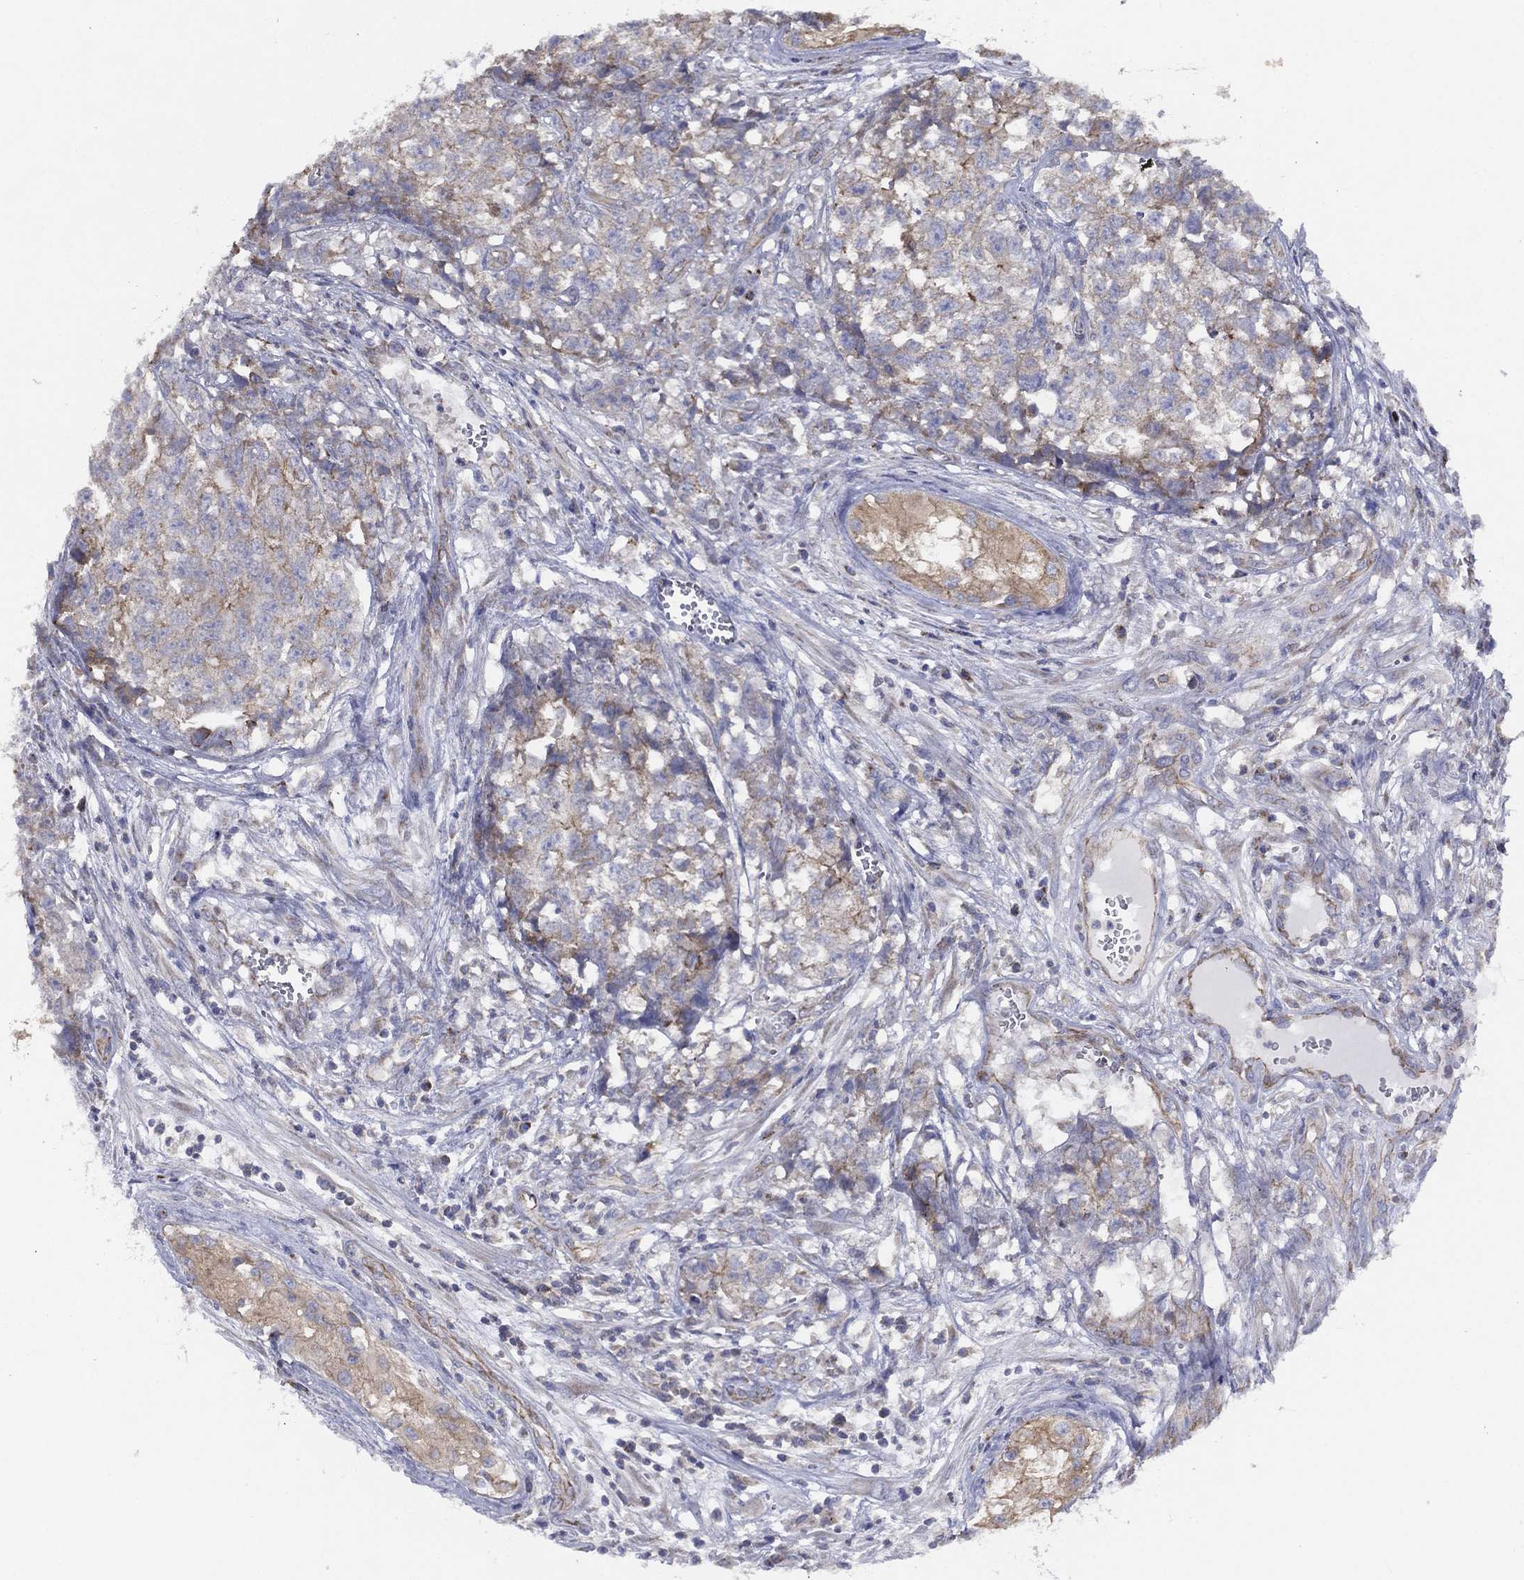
{"staining": {"intensity": "negative", "quantity": "none", "location": "none"}, "tissue": "testis cancer", "cell_type": "Tumor cells", "image_type": "cancer", "snomed": [{"axis": "morphology", "description": "Seminoma, NOS"}, {"axis": "morphology", "description": "Carcinoma, Embryonal, NOS"}, {"axis": "topography", "description": "Testis"}], "caption": "Immunohistochemical staining of embryonal carcinoma (testis) reveals no significant expression in tumor cells.", "gene": "ZNF223", "patient": {"sex": "male", "age": 22}}